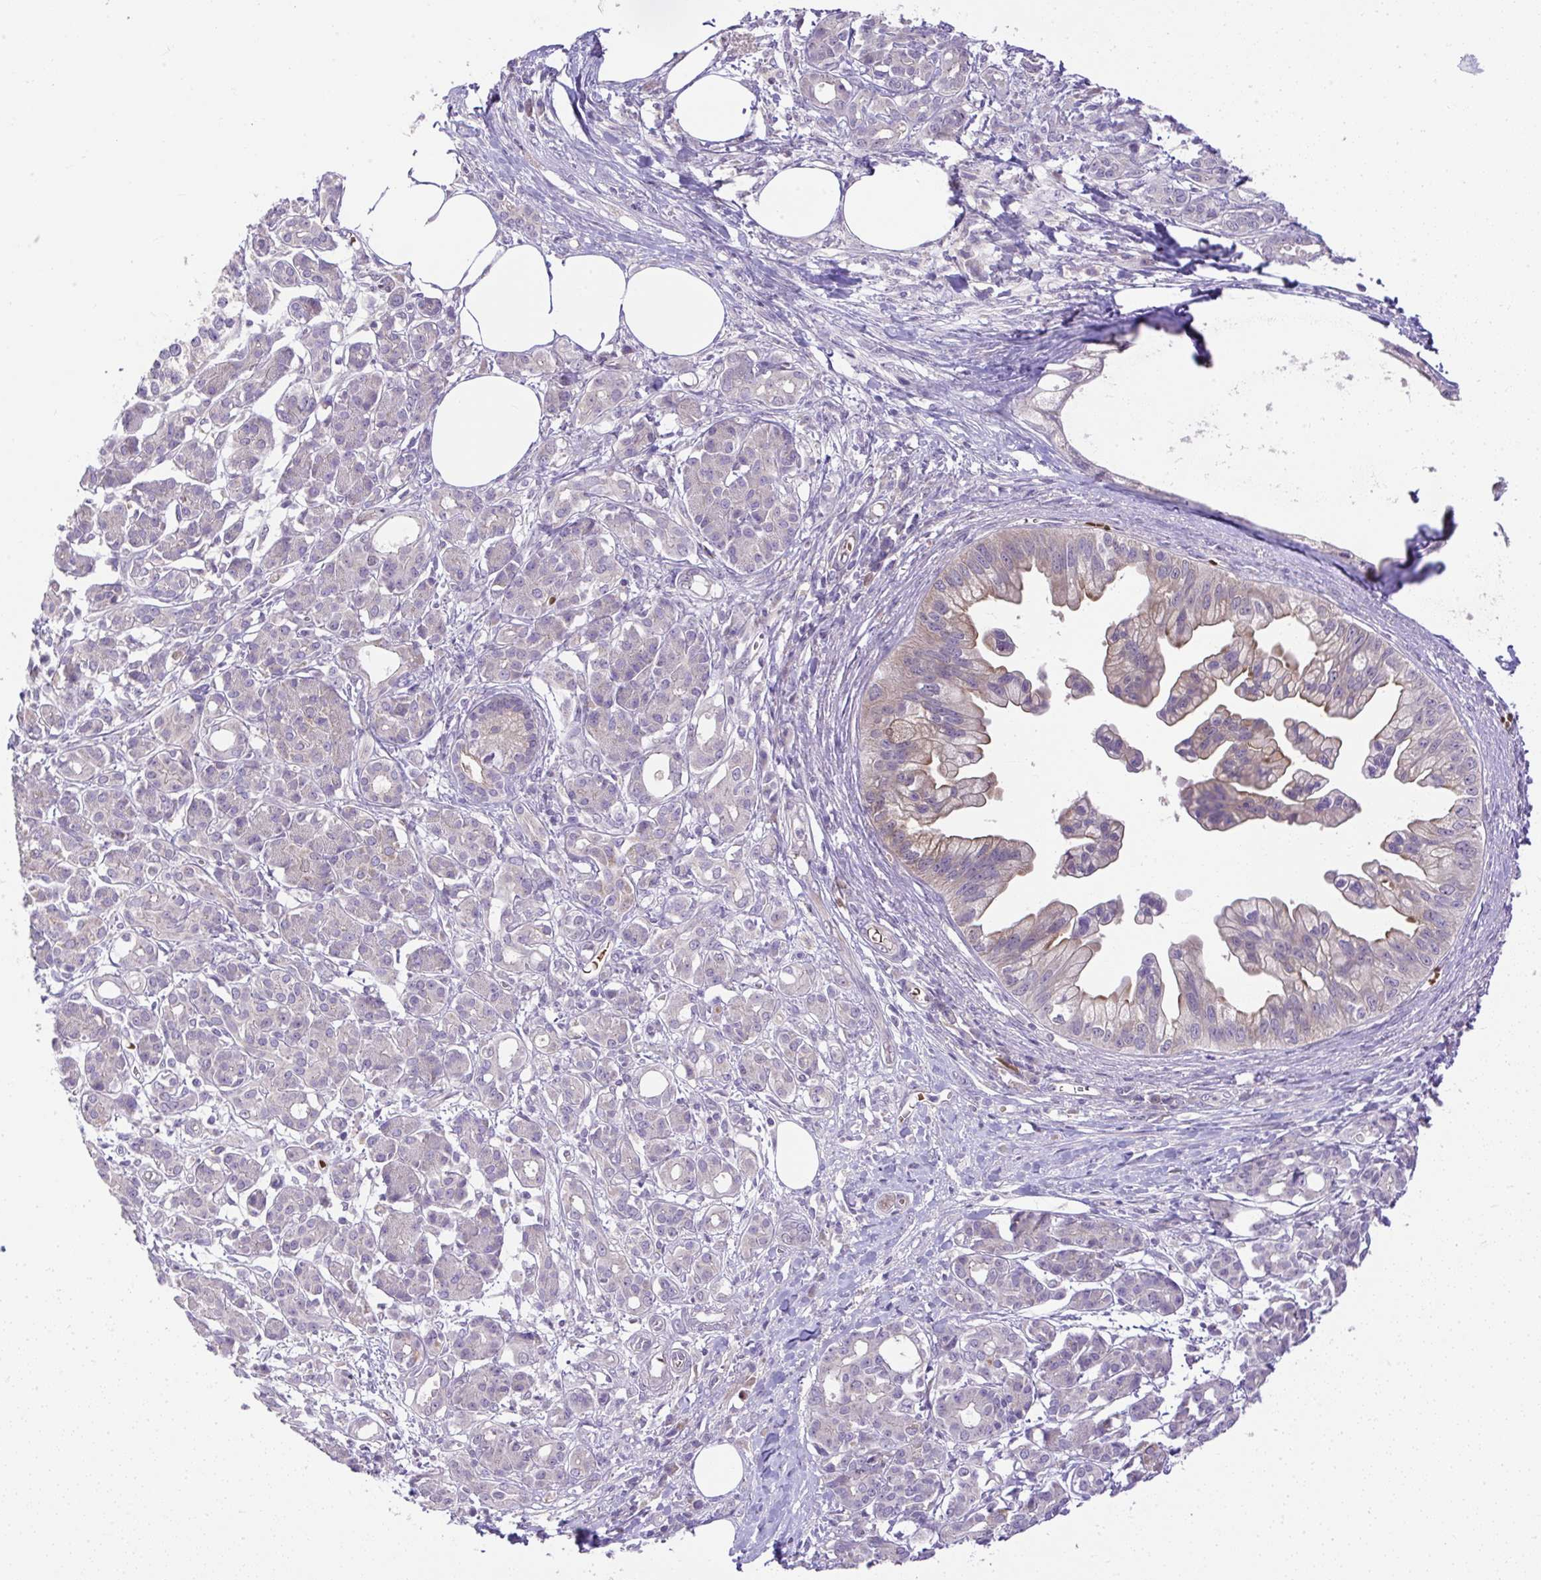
{"staining": {"intensity": "negative", "quantity": "none", "location": "none"}, "tissue": "pancreatic cancer", "cell_type": "Tumor cells", "image_type": "cancer", "snomed": [{"axis": "morphology", "description": "Adenocarcinoma, NOS"}, {"axis": "topography", "description": "Pancreas"}], "caption": "This photomicrograph is of pancreatic cancer (adenocarcinoma) stained with IHC to label a protein in brown with the nuclei are counter-stained blue. There is no expression in tumor cells.", "gene": "CHIA", "patient": {"sex": "female", "age": 73}}